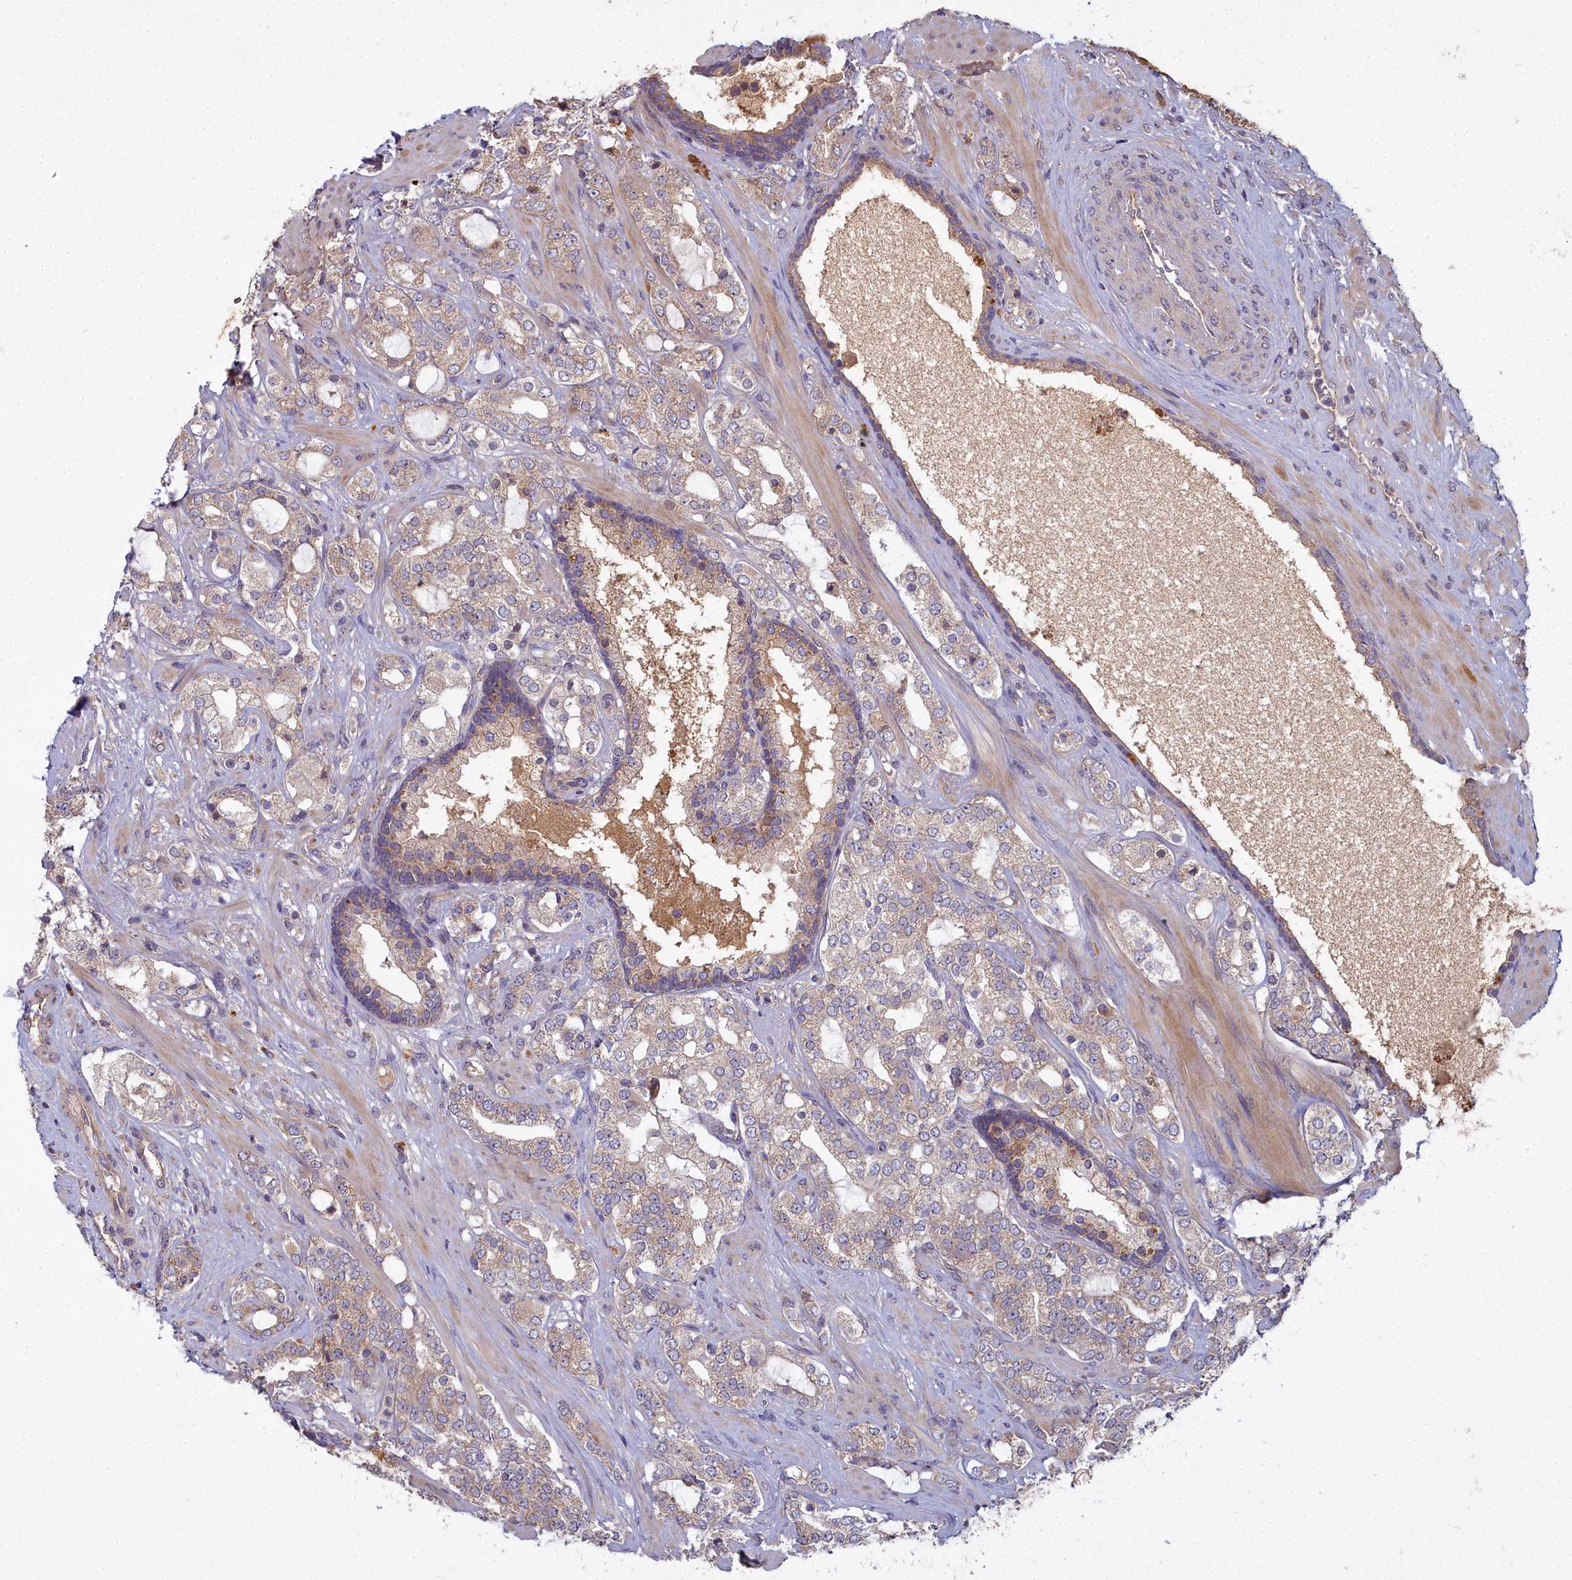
{"staining": {"intensity": "weak", "quantity": "25%-75%", "location": "cytoplasmic/membranous"}, "tissue": "prostate cancer", "cell_type": "Tumor cells", "image_type": "cancer", "snomed": [{"axis": "morphology", "description": "Adenocarcinoma, High grade"}, {"axis": "topography", "description": "Prostate"}], "caption": "Immunohistochemical staining of human prostate adenocarcinoma (high-grade) displays weak cytoplasmic/membranous protein expression in approximately 25%-75% of tumor cells.", "gene": "CCDC167", "patient": {"sex": "male", "age": 64}}